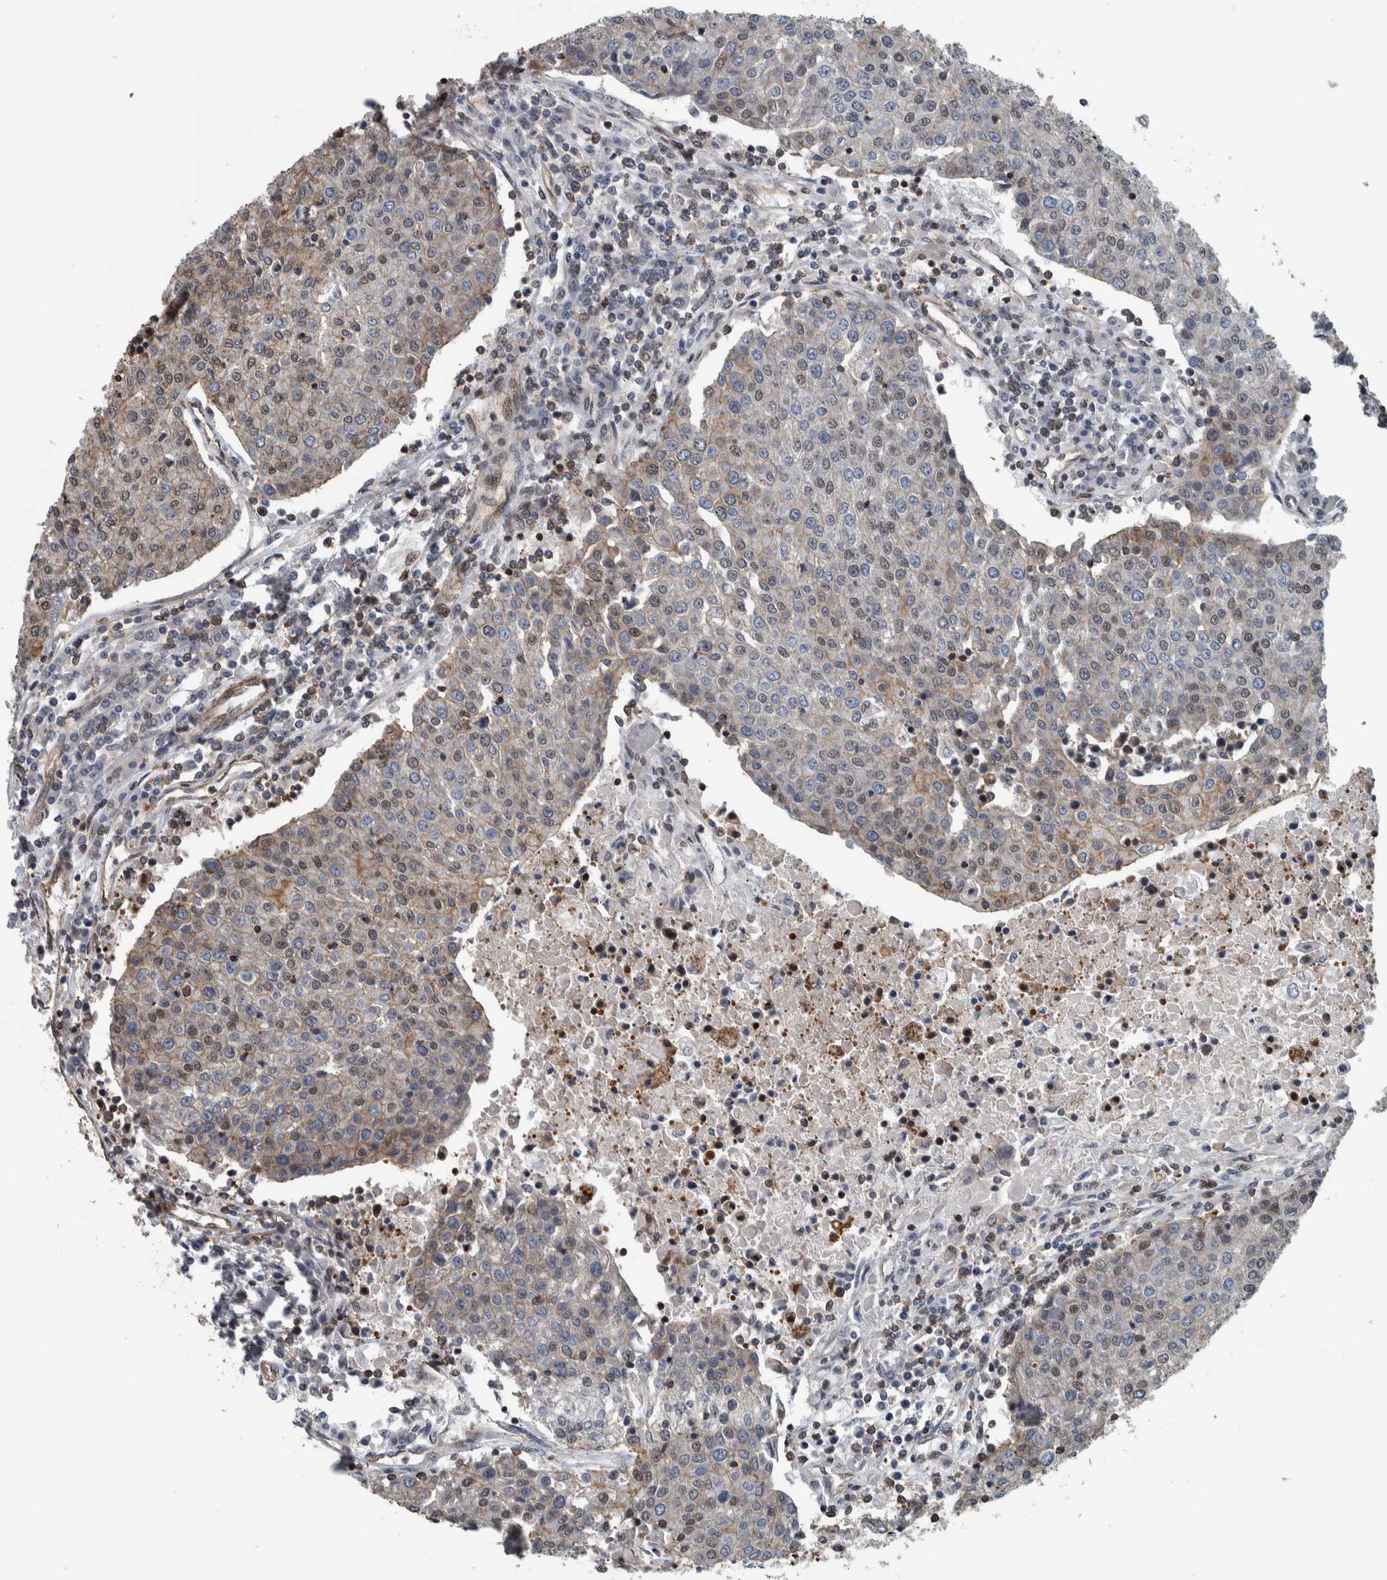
{"staining": {"intensity": "moderate", "quantity": "<25%", "location": "cytoplasmic/membranous,nuclear"}, "tissue": "urothelial cancer", "cell_type": "Tumor cells", "image_type": "cancer", "snomed": [{"axis": "morphology", "description": "Urothelial carcinoma, High grade"}, {"axis": "topography", "description": "Urinary bladder"}], "caption": "The image demonstrates staining of urothelial cancer, revealing moderate cytoplasmic/membranous and nuclear protein positivity (brown color) within tumor cells.", "gene": "FAM135B", "patient": {"sex": "female", "age": 85}}